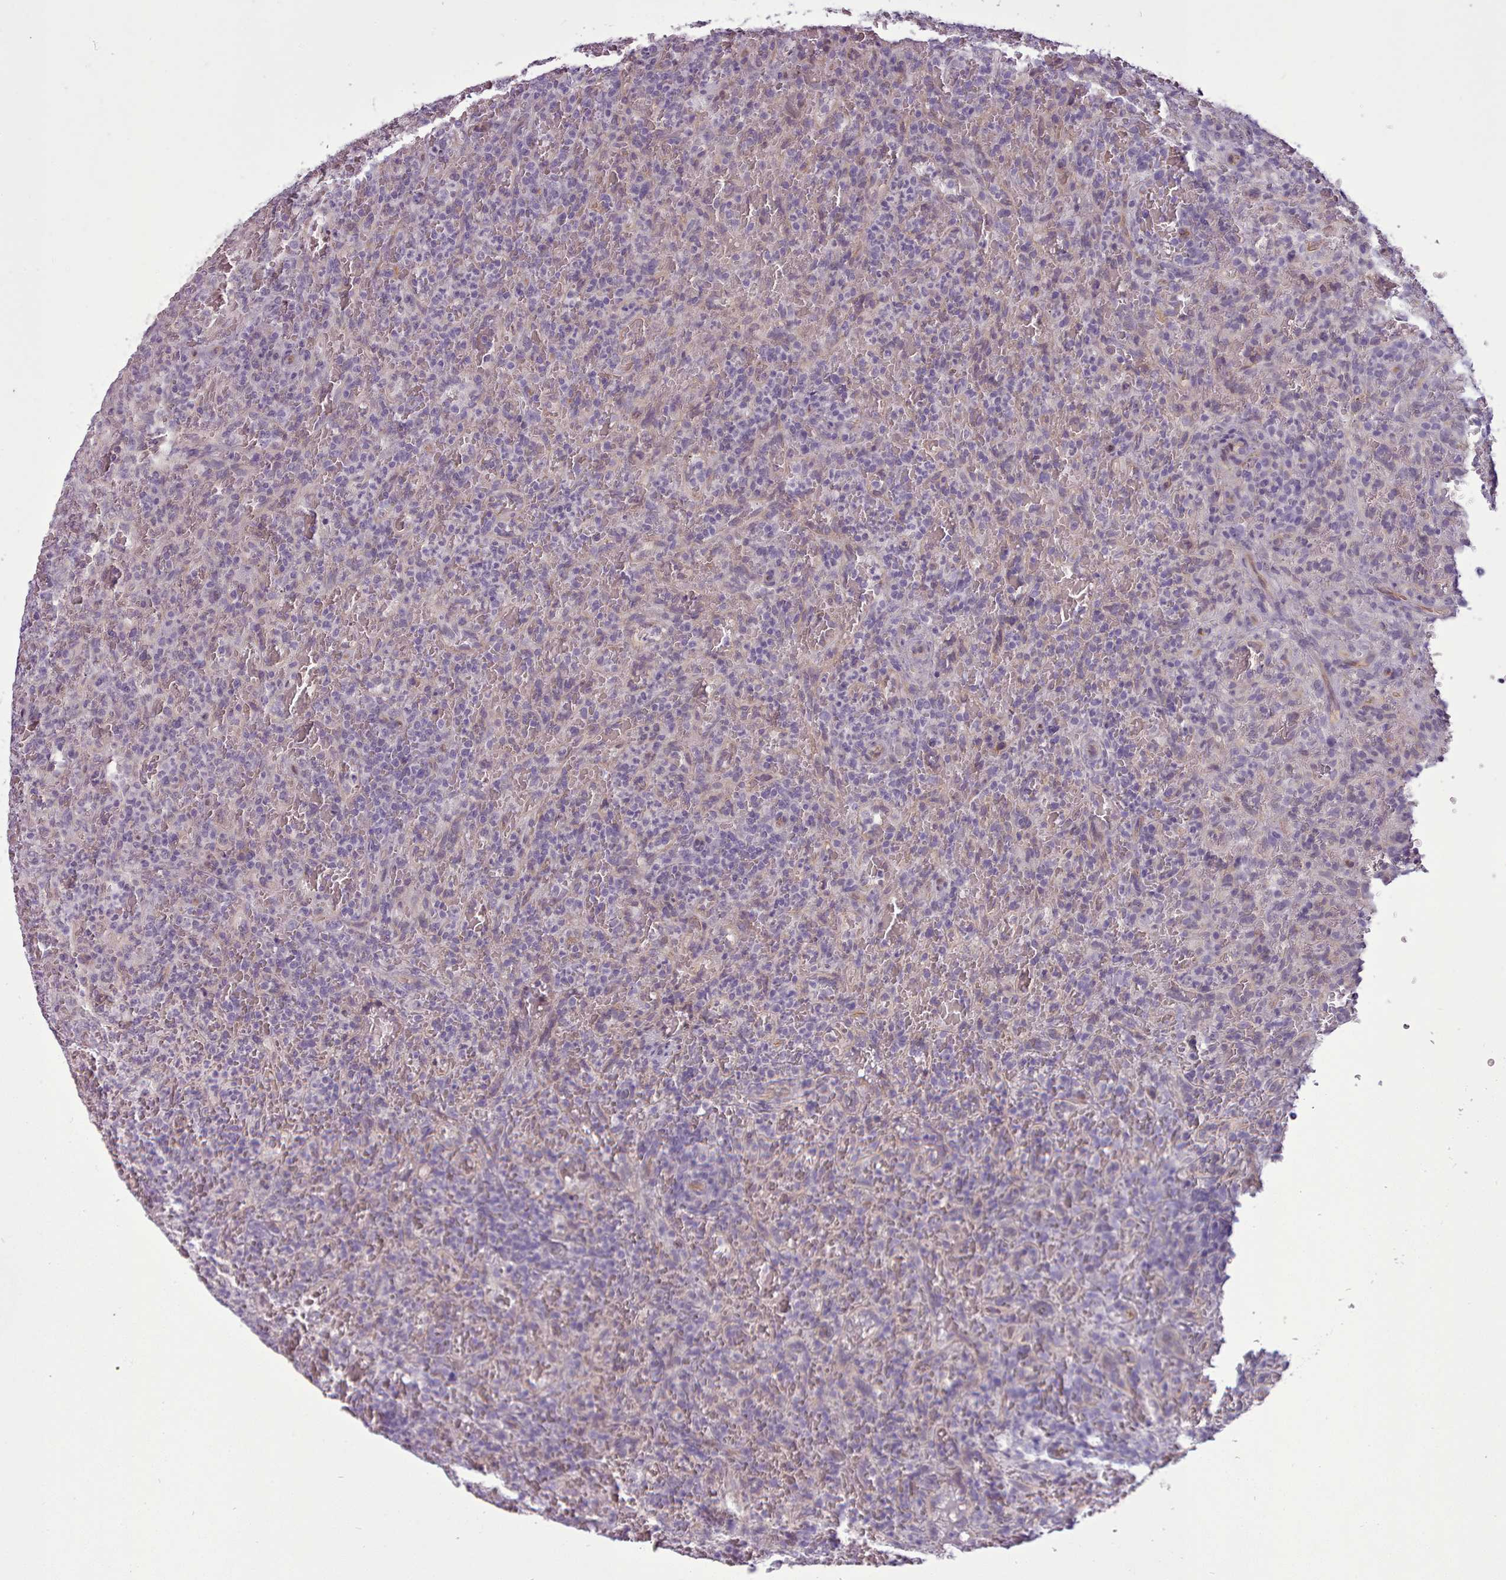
{"staining": {"intensity": "negative", "quantity": "none", "location": "none"}, "tissue": "lymphoma", "cell_type": "Tumor cells", "image_type": "cancer", "snomed": [{"axis": "morphology", "description": "Malignant lymphoma, non-Hodgkin's type, Low grade"}, {"axis": "topography", "description": "Spleen"}], "caption": "Tumor cells are negative for brown protein staining in malignant lymphoma, non-Hodgkin's type (low-grade).", "gene": "PLD4", "patient": {"sex": "female", "age": 64}}